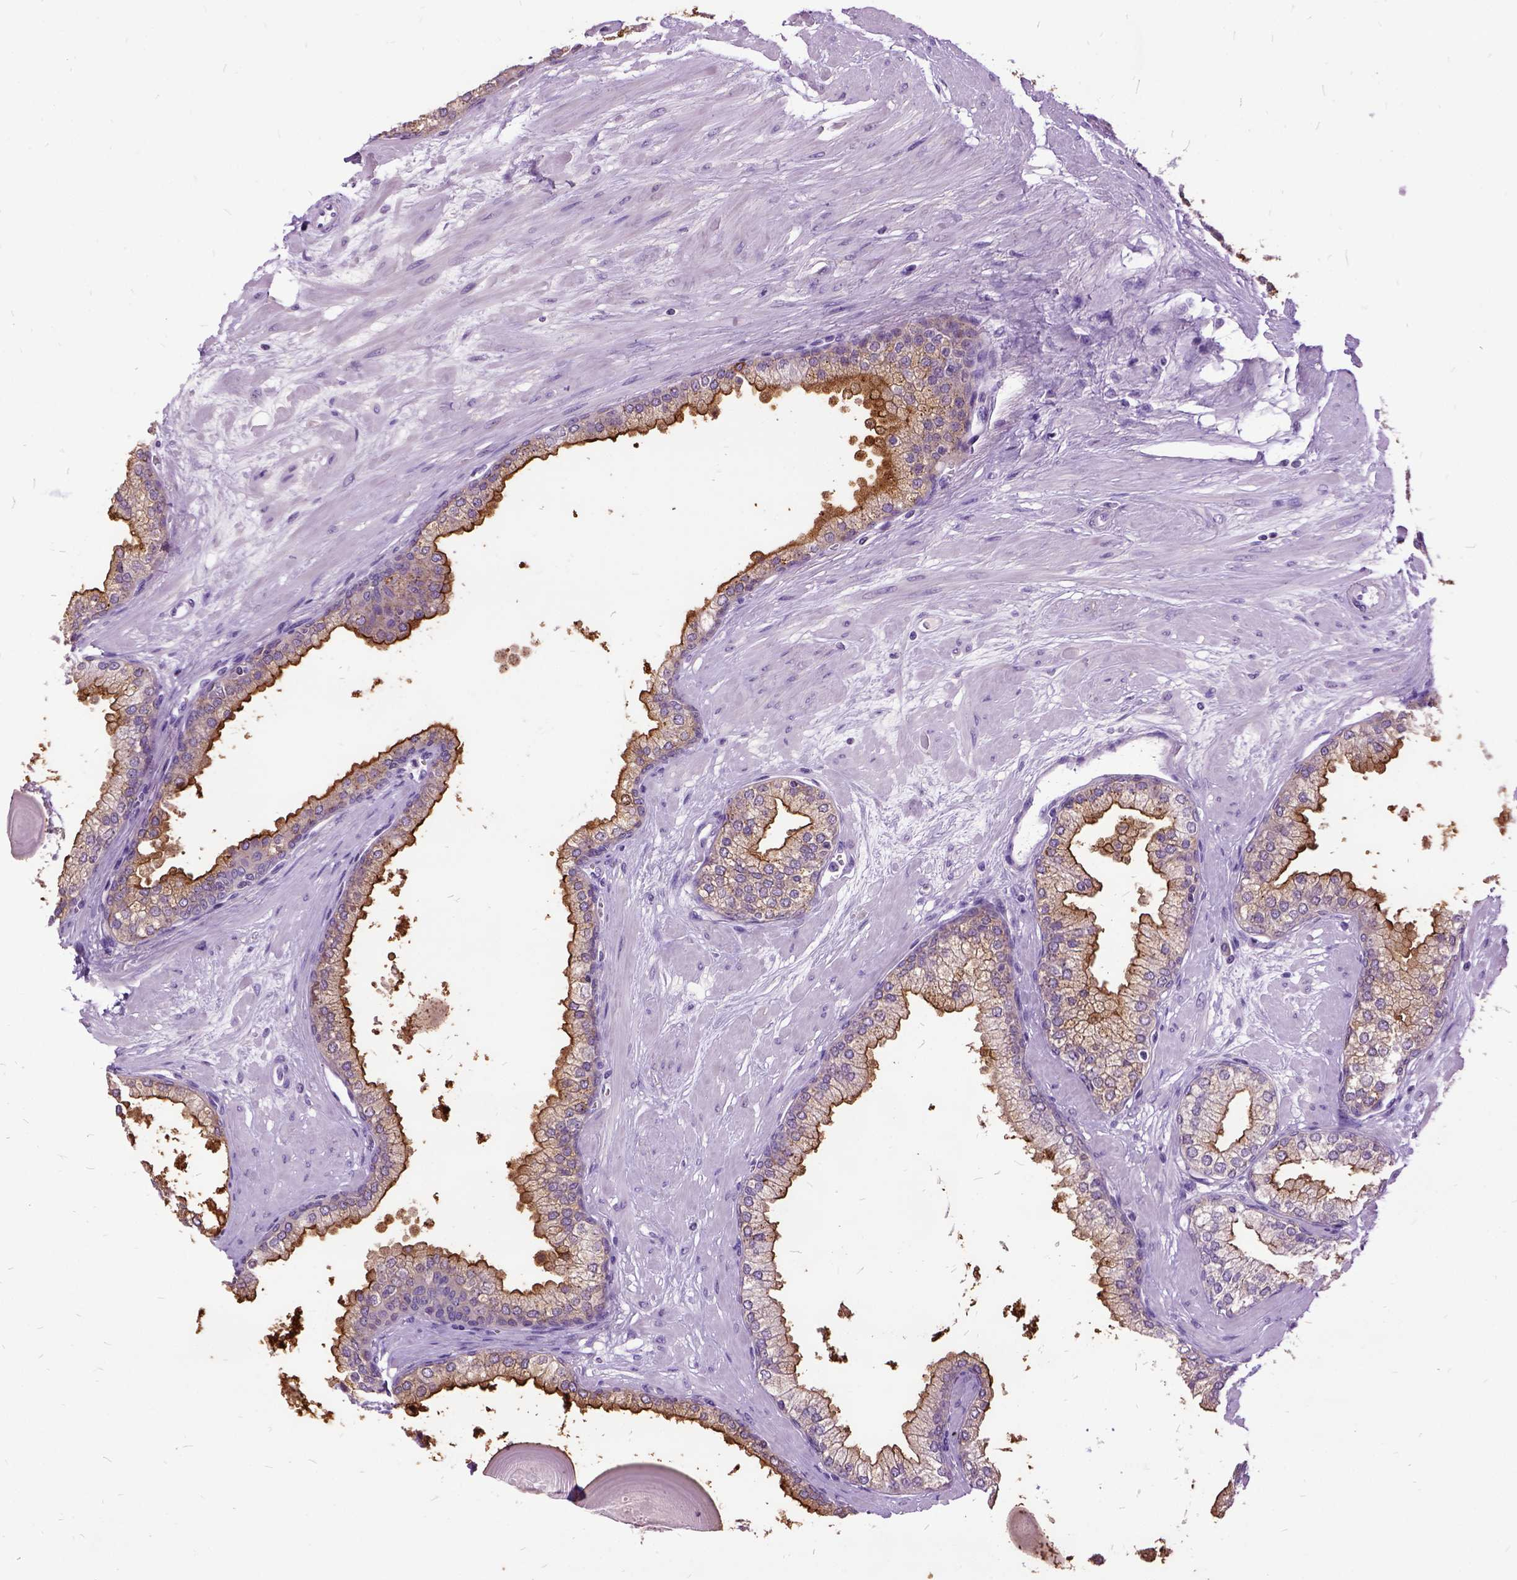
{"staining": {"intensity": "strong", "quantity": "25%-75%", "location": "cytoplasmic/membranous"}, "tissue": "prostate", "cell_type": "Glandular cells", "image_type": "normal", "snomed": [{"axis": "morphology", "description": "Normal tissue, NOS"}, {"axis": "topography", "description": "Prostate"}, {"axis": "topography", "description": "Peripheral nerve tissue"}], "caption": "Prostate stained with IHC demonstrates strong cytoplasmic/membranous staining in approximately 25%-75% of glandular cells. The staining is performed using DAB (3,3'-diaminobenzidine) brown chromogen to label protein expression. The nuclei are counter-stained blue using hematoxylin.", "gene": "MME", "patient": {"sex": "male", "age": 61}}